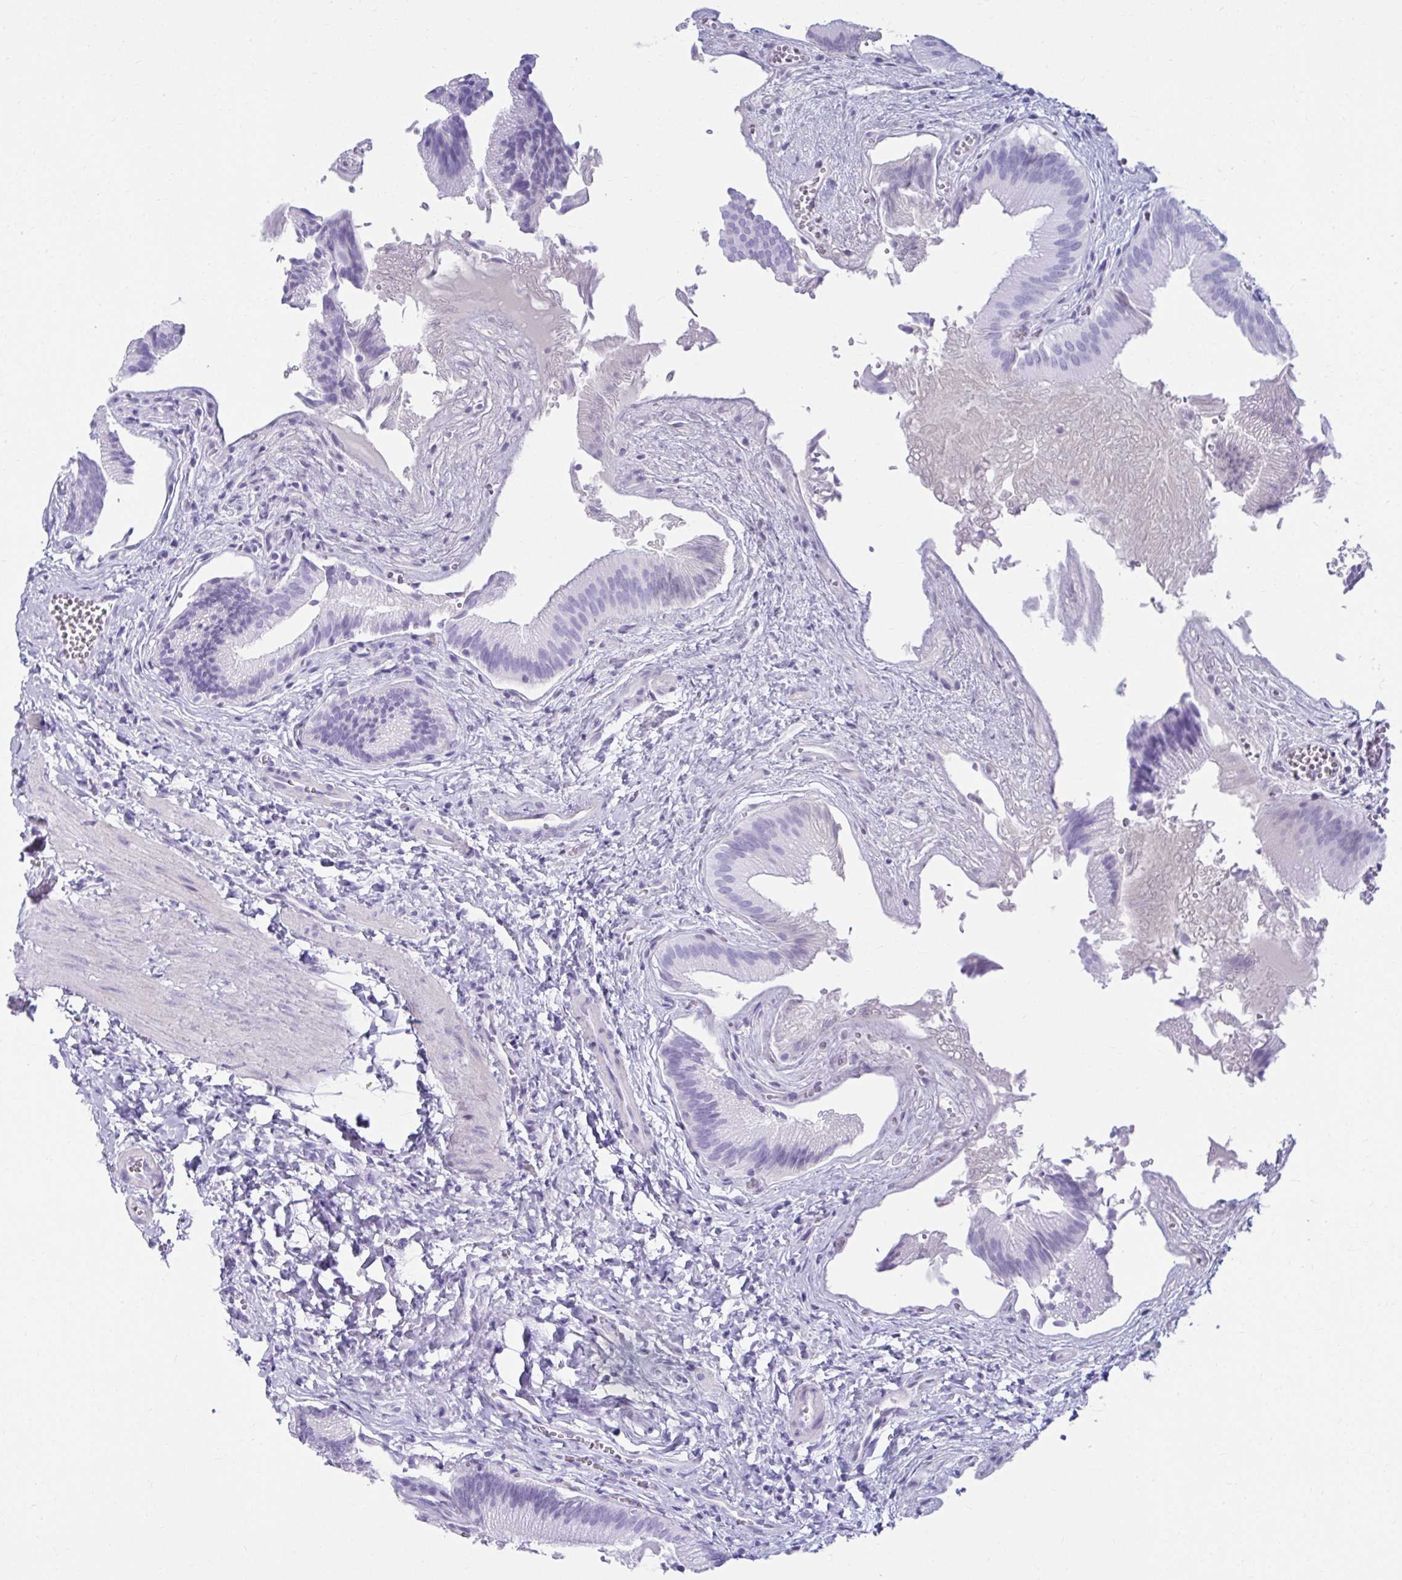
{"staining": {"intensity": "negative", "quantity": "none", "location": "none"}, "tissue": "gallbladder", "cell_type": "Glandular cells", "image_type": "normal", "snomed": [{"axis": "morphology", "description": "Normal tissue, NOS"}, {"axis": "topography", "description": "Gallbladder"}], "caption": "Immunohistochemical staining of unremarkable gallbladder displays no significant expression in glandular cells.", "gene": "ATP4B", "patient": {"sex": "male", "age": 17}}